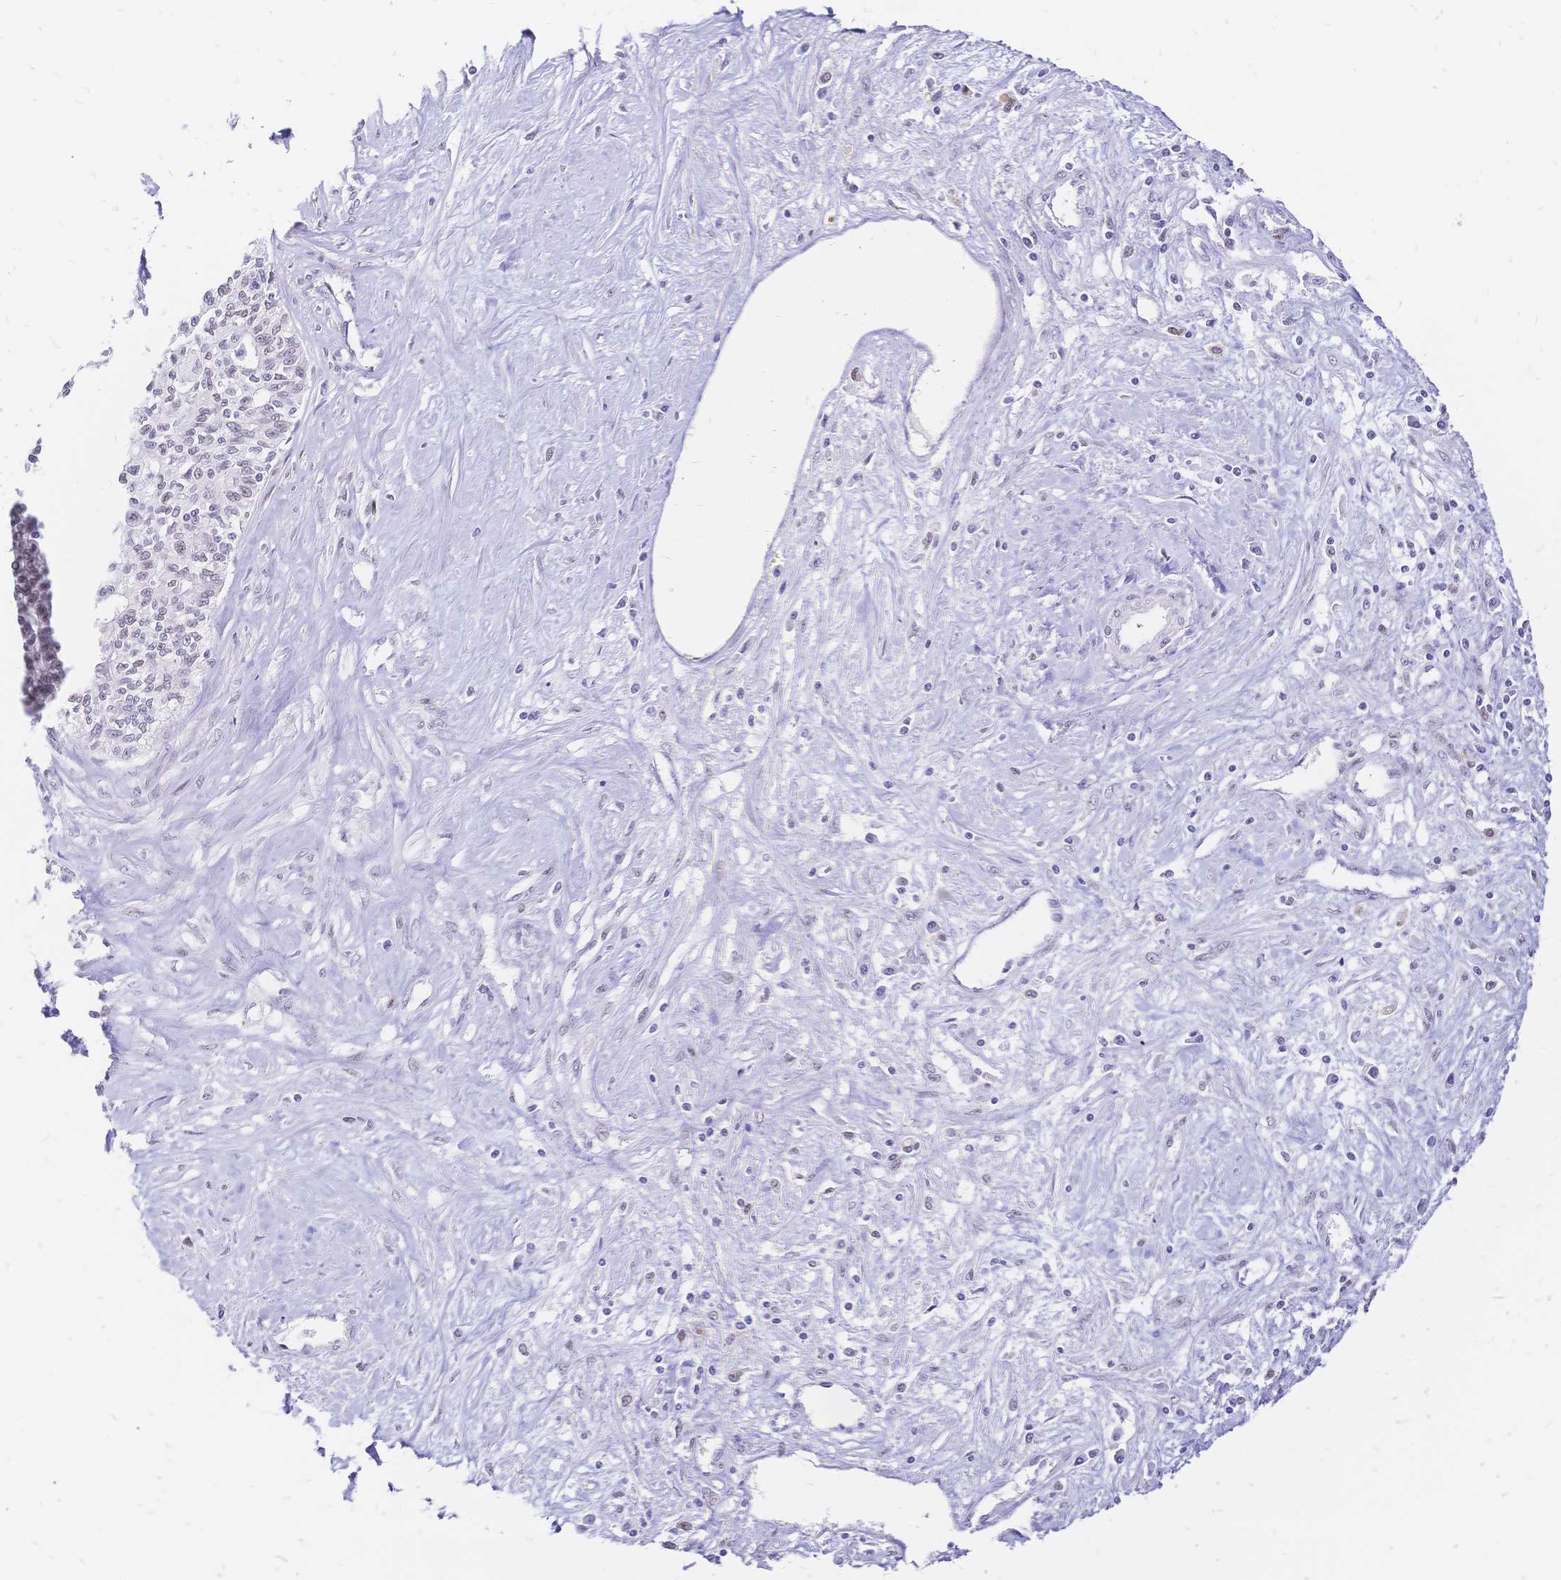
{"staining": {"intensity": "negative", "quantity": "none", "location": "none"}, "tissue": "liver cancer", "cell_type": "Tumor cells", "image_type": "cancer", "snomed": [{"axis": "morphology", "description": "Cholangiocarcinoma"}, {"axis": "topography", "description": "Liver"}], "caption": "Histopathology image shows no protein positivity in tumor cells of liver cholangiocarcinoma tissue.", "gene": "NFIC", "patient": {"sex": "female", "age": 61}}